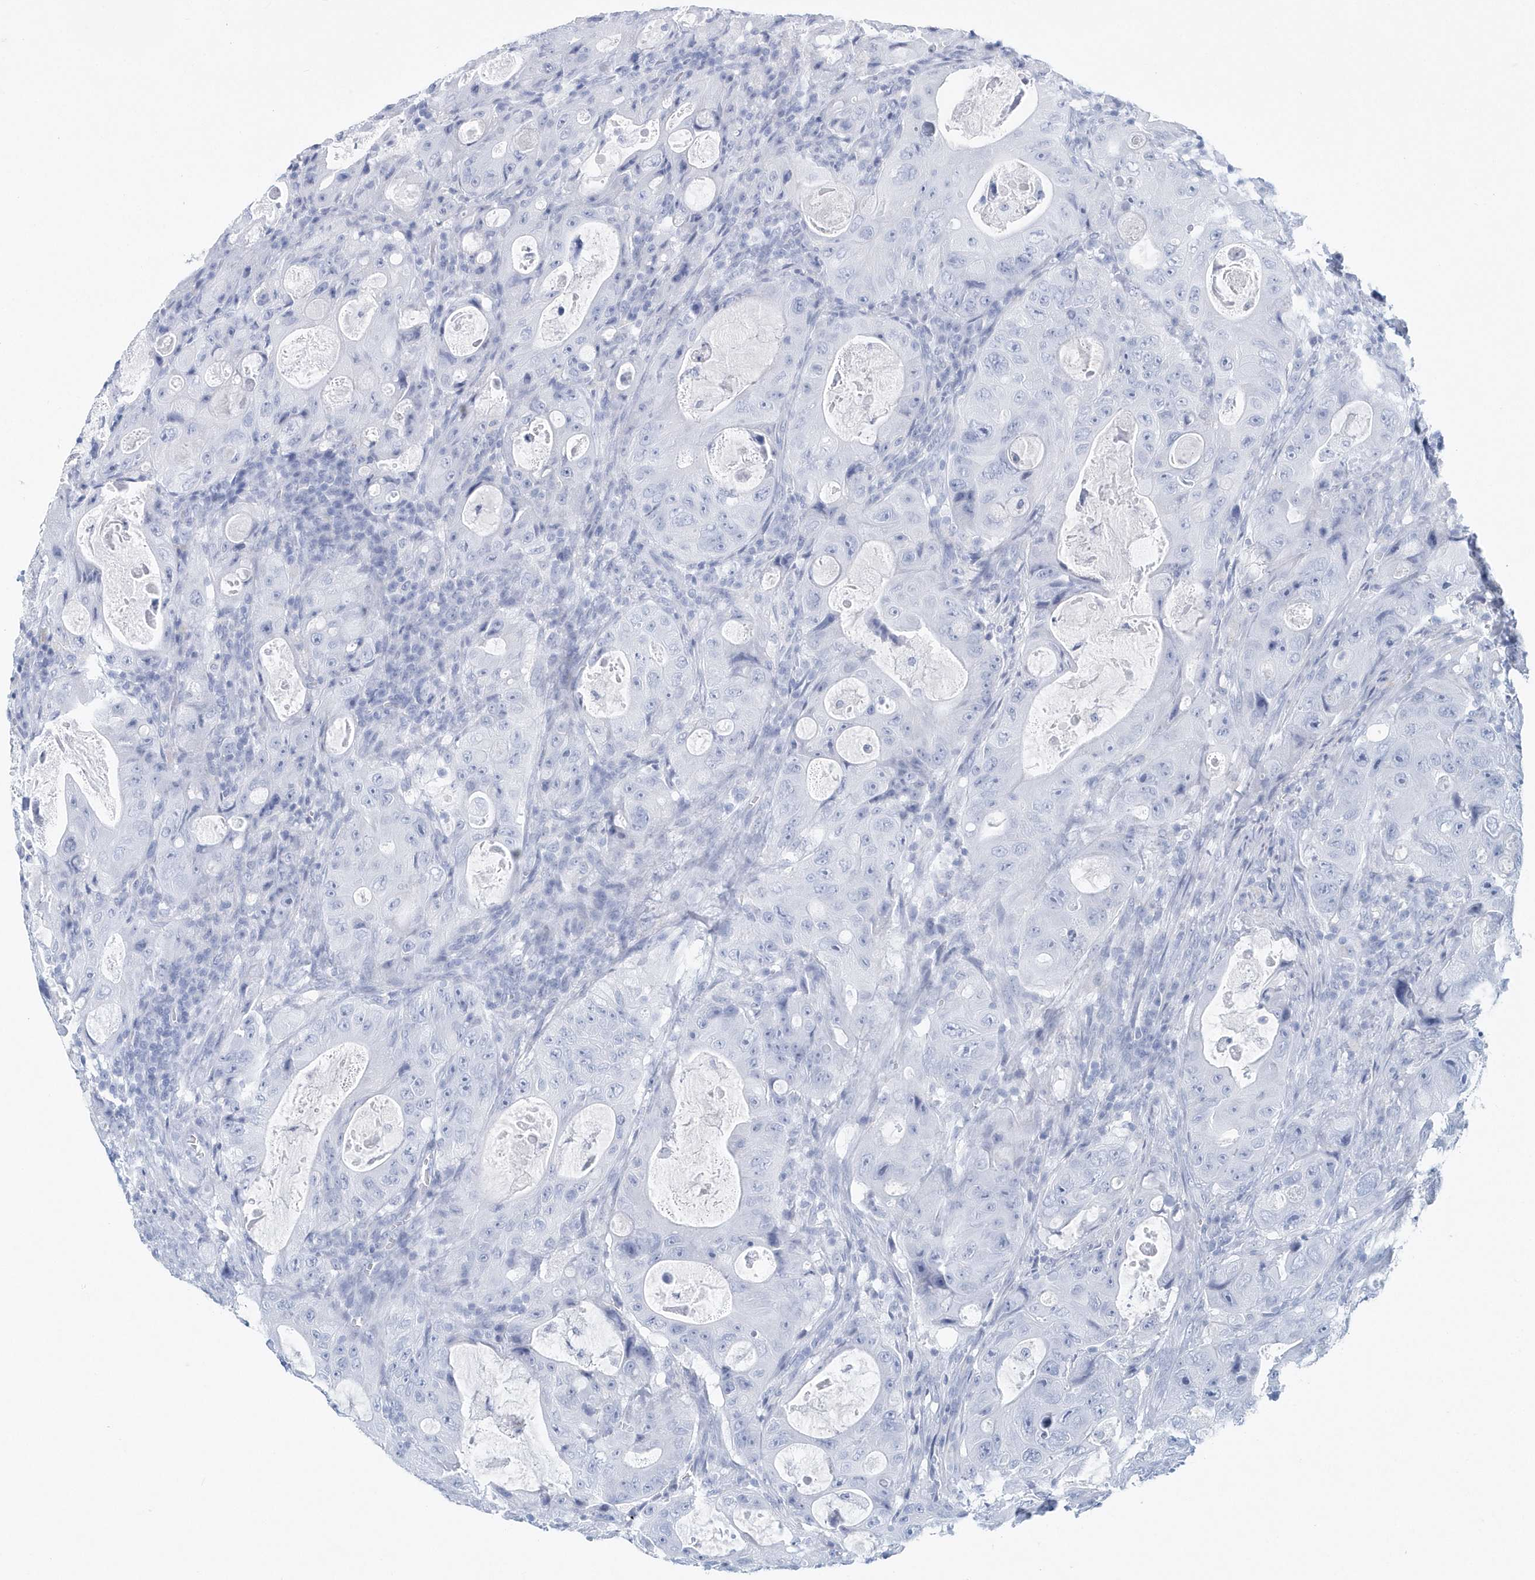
{"staining": {"intensity": "negative", "quantity": "none", "location": "none"}, "tissue": "colorectal cancer", "cell_type": "Tumor cells", "image_type": "cancer", "snomed": [{"axis": "morphology", "description": "Adenocarcinoma, NOS"}, {"axis": "topography", "description": "Colon"}], "caption": "This histopathology image is of colorectal adenocarcinoma stained with immunohistochemistry to label a protein in brown with the nuclei are counter-stained blue. There is no staining in tumor cells.", "gene": "PTPRO", "patient": {"sex": "female", "age": 46}}